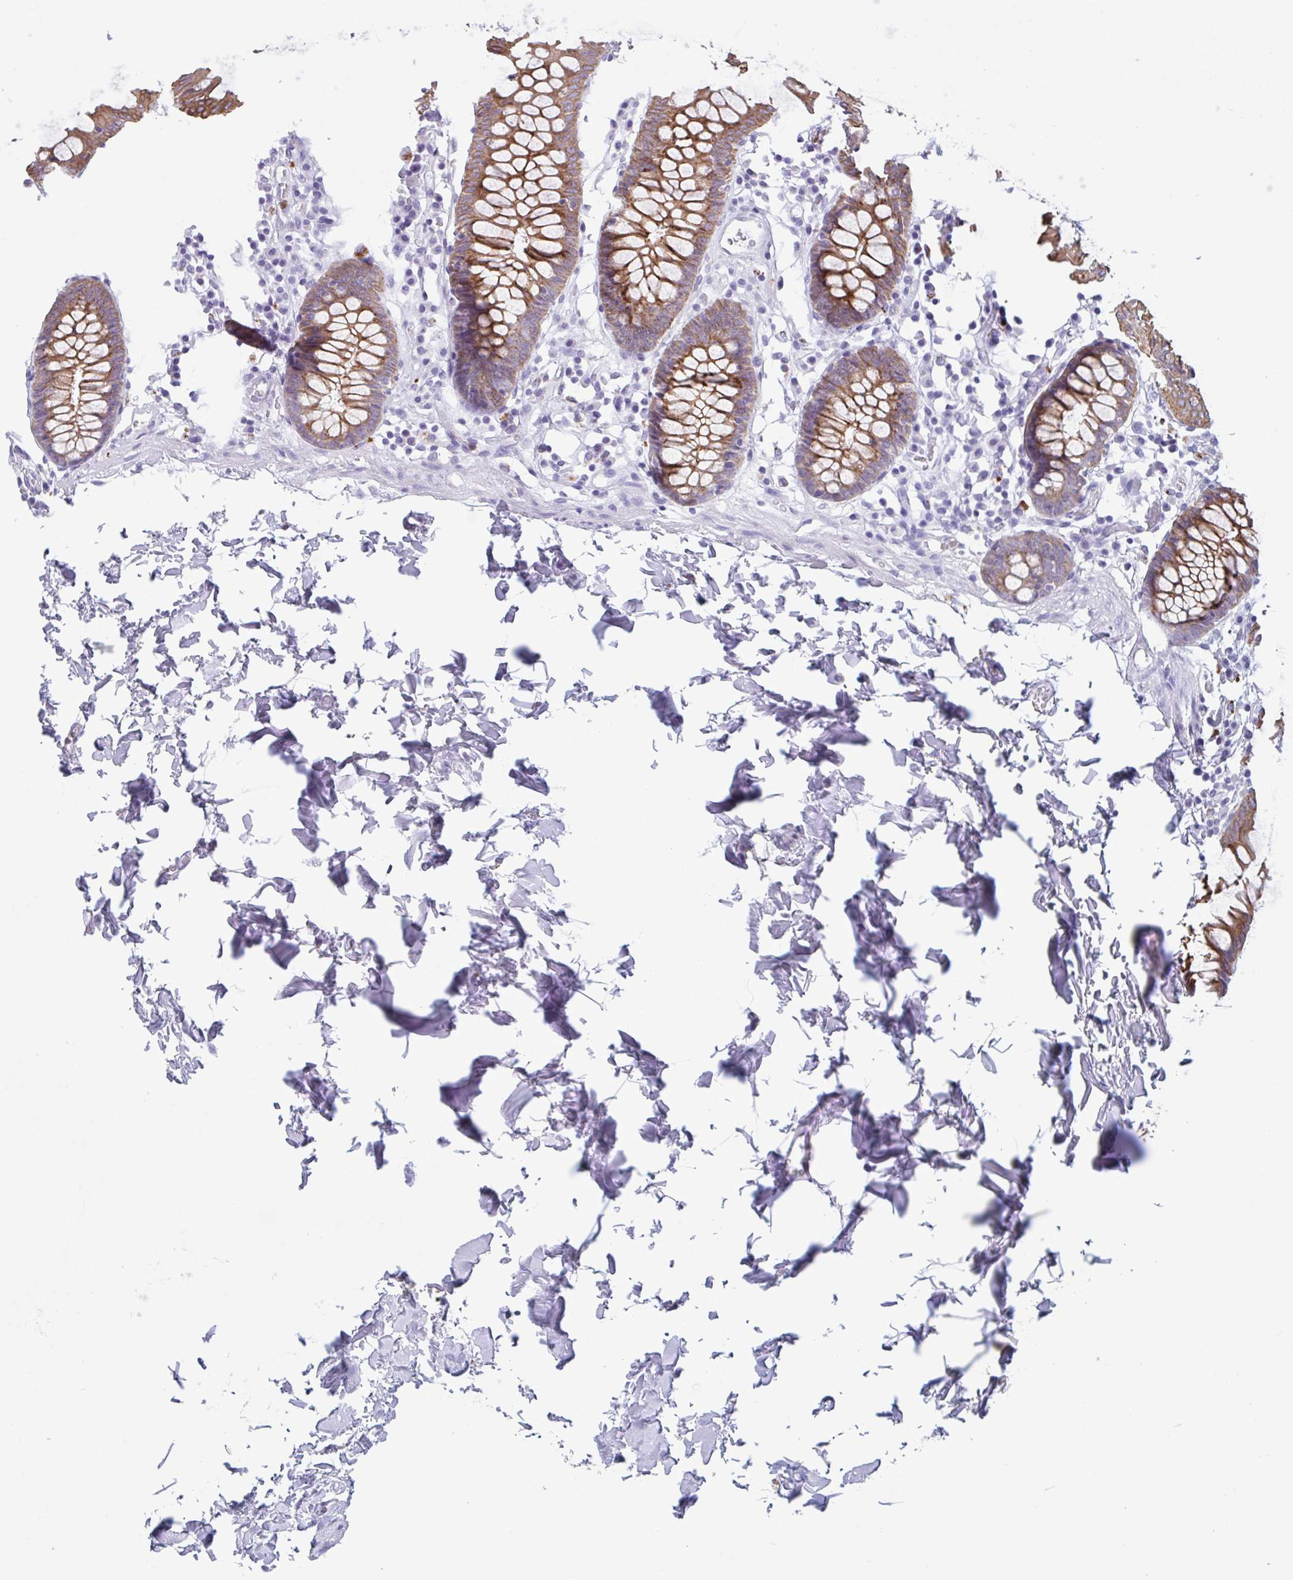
{"staining": {"intensity": "negative", "quantity": "none", "location": "none"}, "tissue": "colon", "cell_type": "Endothelial cells", "image_type": "normal", "snomed": [{"axis": "morphology", "description": "Normal tissue, NOS"}, {"axis": "topography", "description": "Colon"}, {"axis": "topography", "description": "Peripheral nerve tissue"}], "caption": "IHC of benign human colon displays no expression in endothelial cells. Brightfield microscopy of IHC stained with DAB (brown) and hematoxylin (blue), captured at high magnification.", "gene": "DTWD2", "patient": {"sex": "male", "age": 84}}